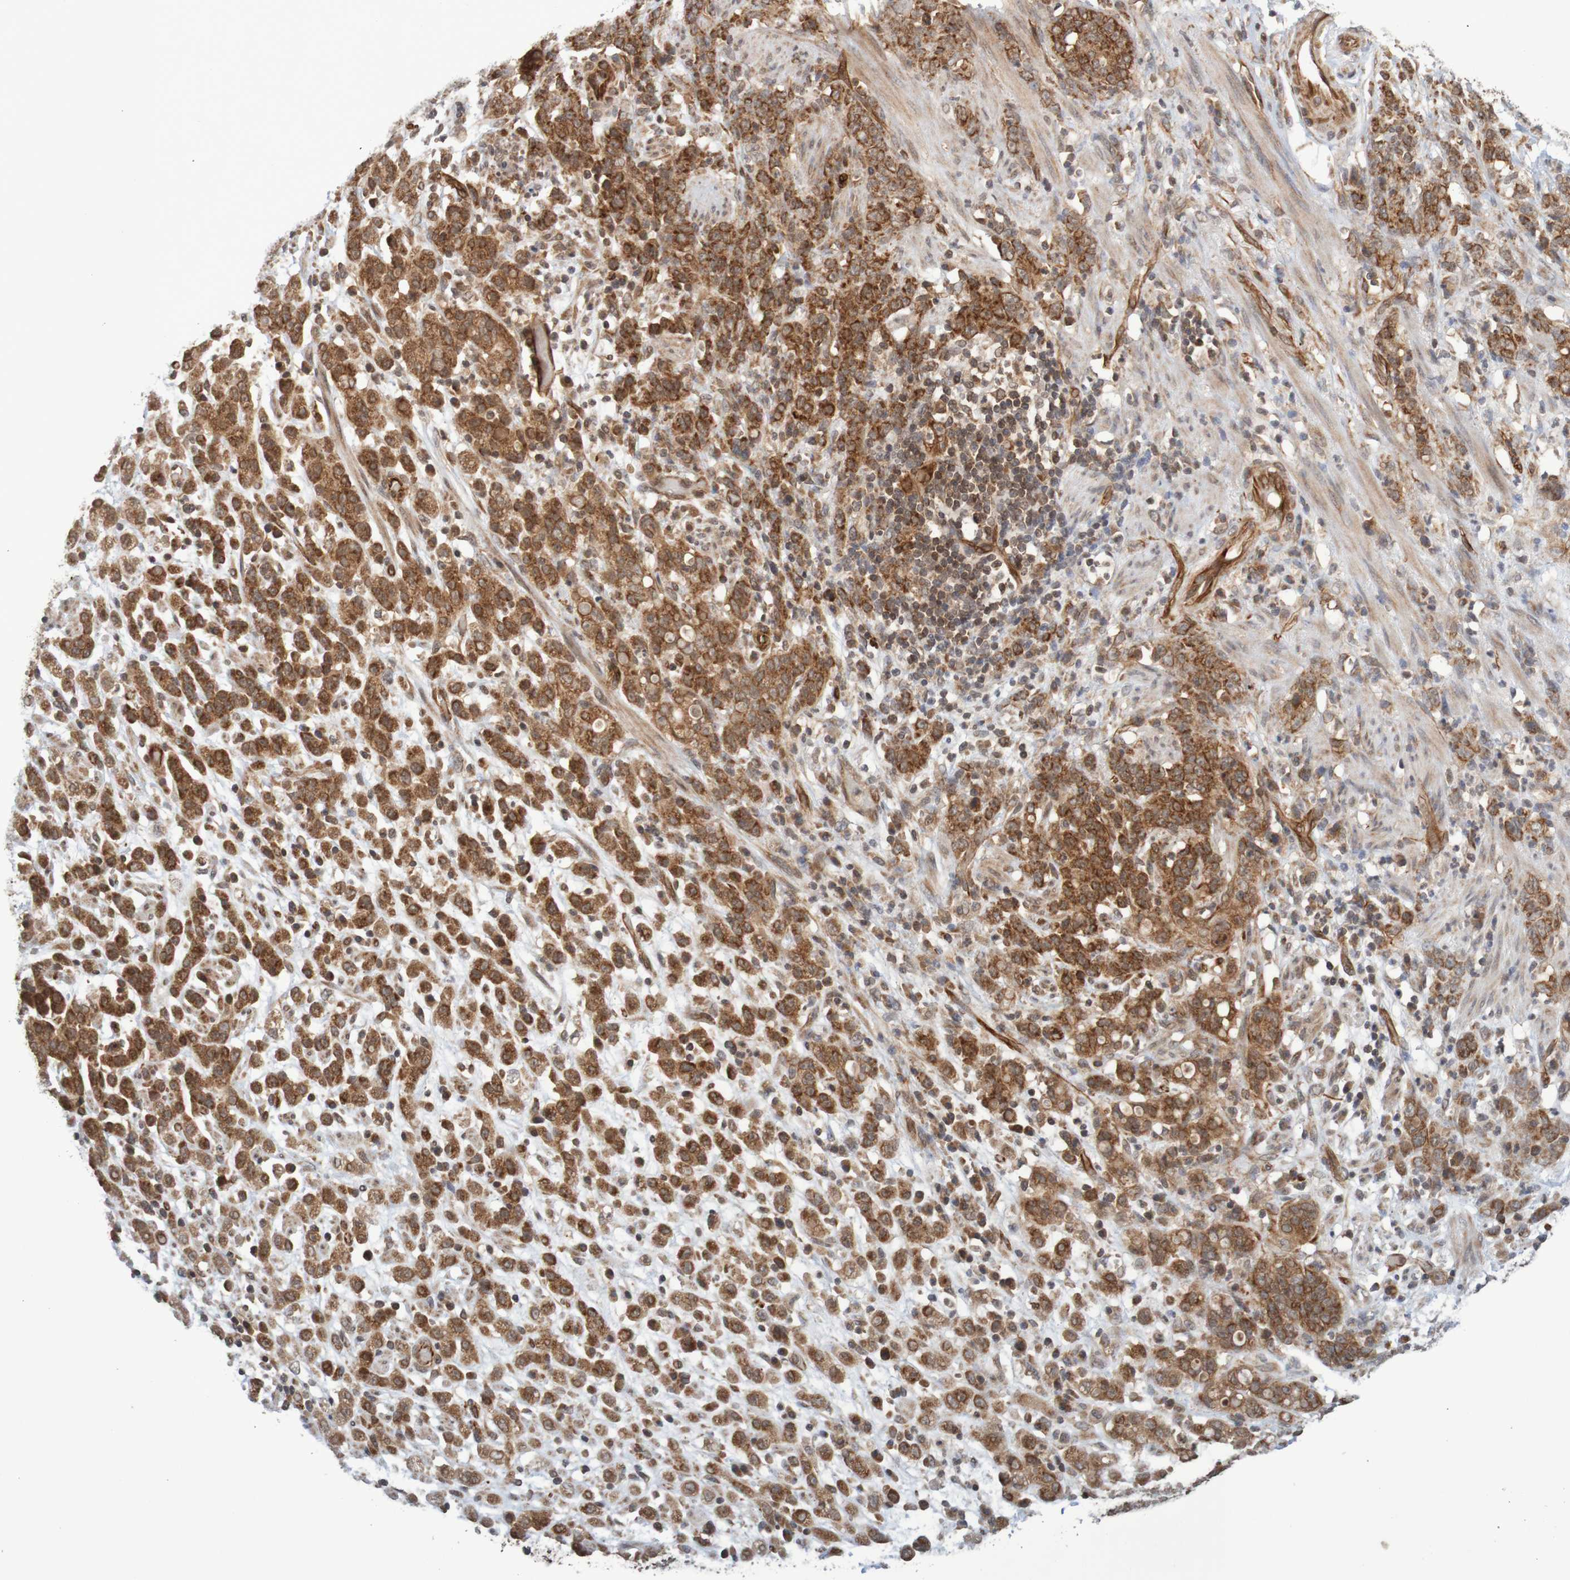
{"staining": {"intensity": "strong", "quantity": ">75%", "location": "cytoplasmic/membranous"}, "tissue": "stomach cancer", "cell_type": "Tumor cells", "image_type": "cancer", "snomed": [{"axis": "morphology", "description": "Adenocarcinoma, NOS"}, {"axis": "topography", "description": "Stomach, lower"}], "caption": "IHC of stomach cancer exhibits high levels of strong cytoplasmic/membranous staining in about >75% of tumor cells. (DAB (3,3'-diaminobenzidine) IHC, brown staining for protein, blue staining for nuclei).", "gene": "MRPL52", "patient": {"sex": "male", "age": 88}}